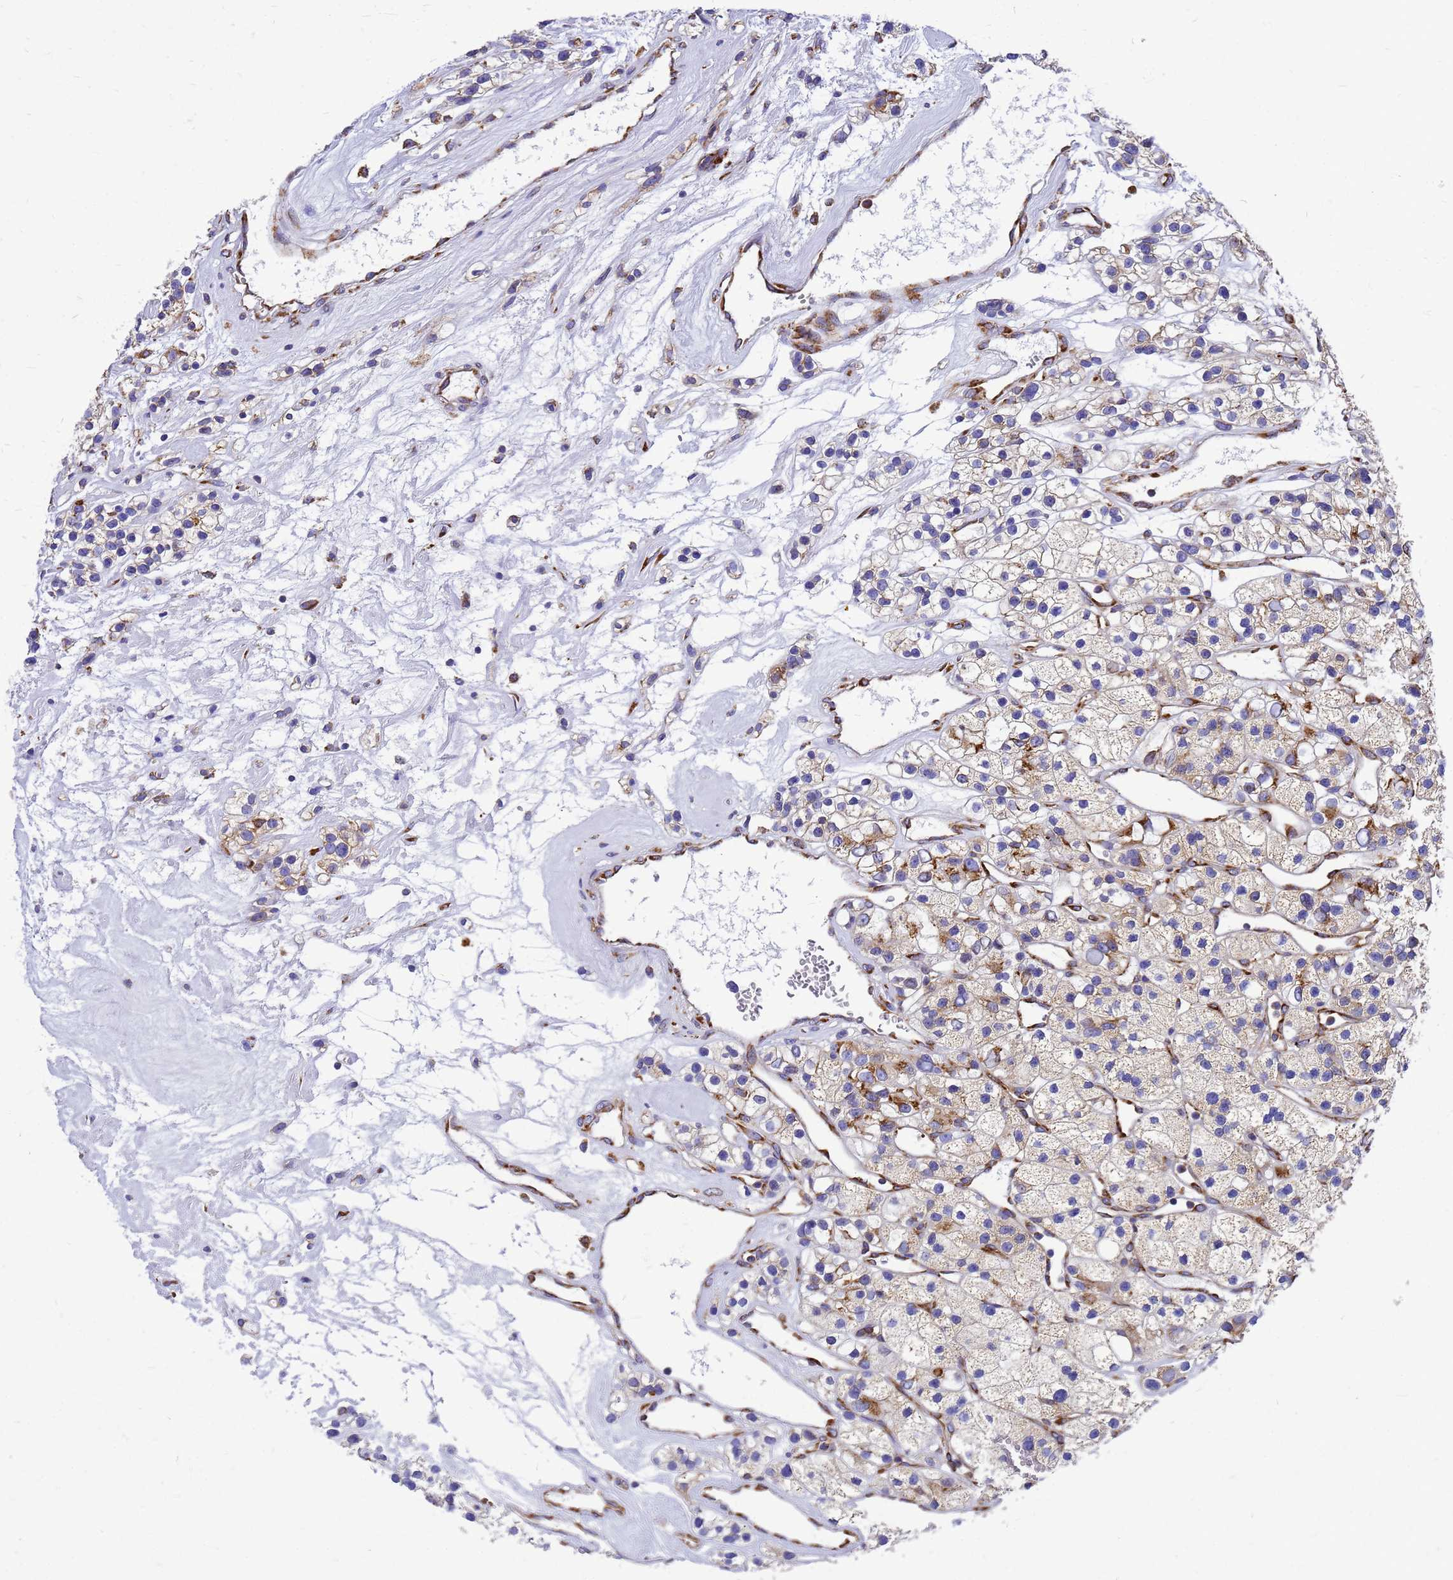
{"staining": {"intensity": "weak", "quantity": "25%-75%", "location": "cytoplasmic/membranous"}, "tissue": "renal cancer", "cell_type": "Tumor cells", "image_type": "cancer", "snomed": [{"axis": "morphology", "description": "Adenocarcinoma, NOS"}, {"axis": "topography", "description": "Kidney"}], "caption": "Protein analysis of adenocarcinoma (renal) tissue reveals weak cytoplasmic/membranous staining in approximately 25%-75% of tumor cells.", "gene": "EEF1D", "patient": {"sex": "female", "age": 57}}